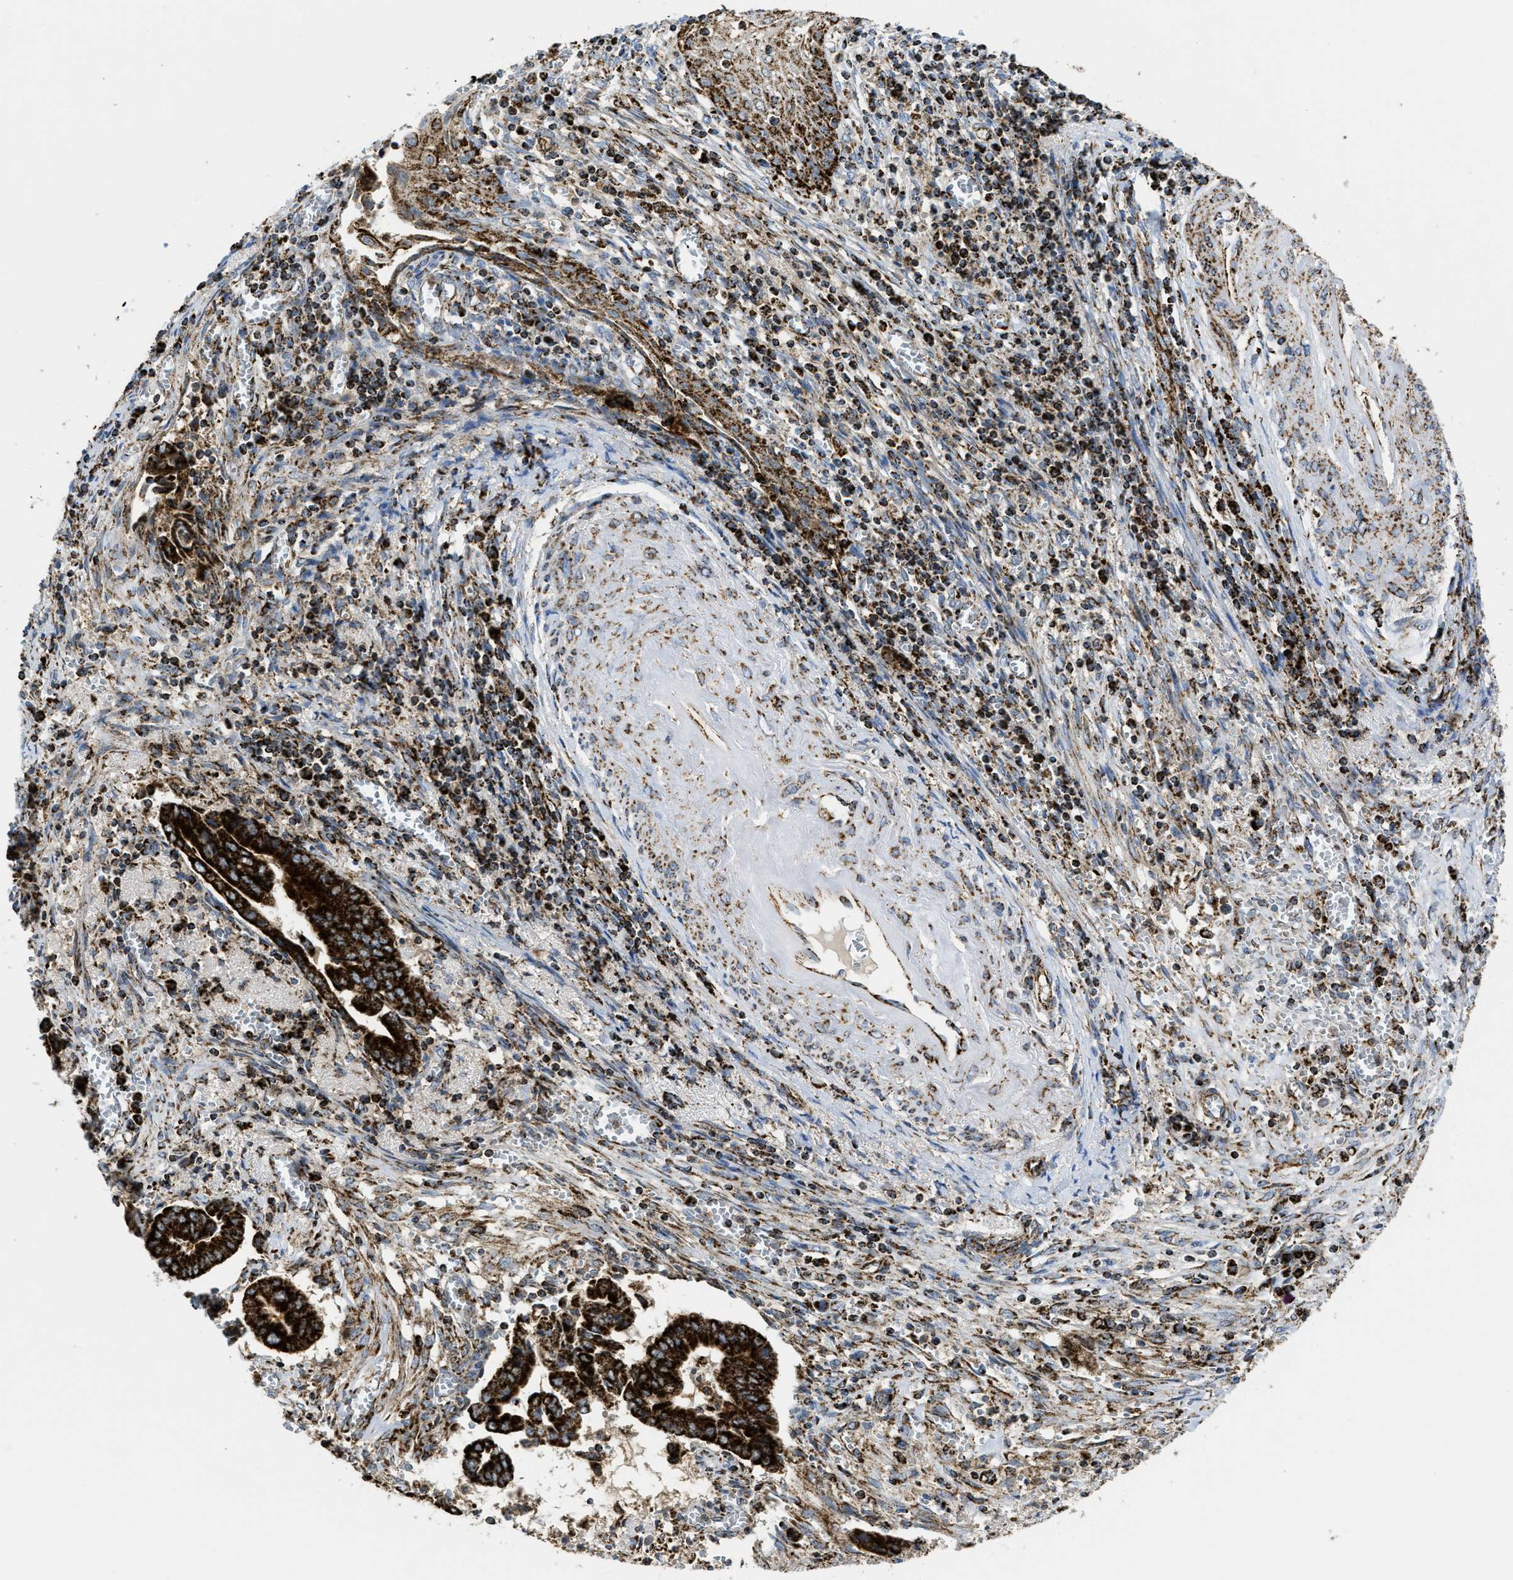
{"staining": {"intensity": "strong", "quantity": ">75%", "location": "cytoplasmic/membranous"}, "tissue": "cervical cancer", "cell_type": "Tumor cells", "image_type": "cancer", "snomed": [{"axis": "morphology", "description": "Adenocarcinoma, NOS"}, {"axis": "topography", "description": "Cervix"}], "caption": "Protein expression analysis of cervical adenocarcinoma displays strong cytoplasmic/membranous positivity in about >75% of tumor cells. (DAB (3,3'-diaminobenzidine) IHC, brown staining for protein, blue staining for nuclei).", "gene": "SQOR", "patient": {"sex": "female", "age": 44}}